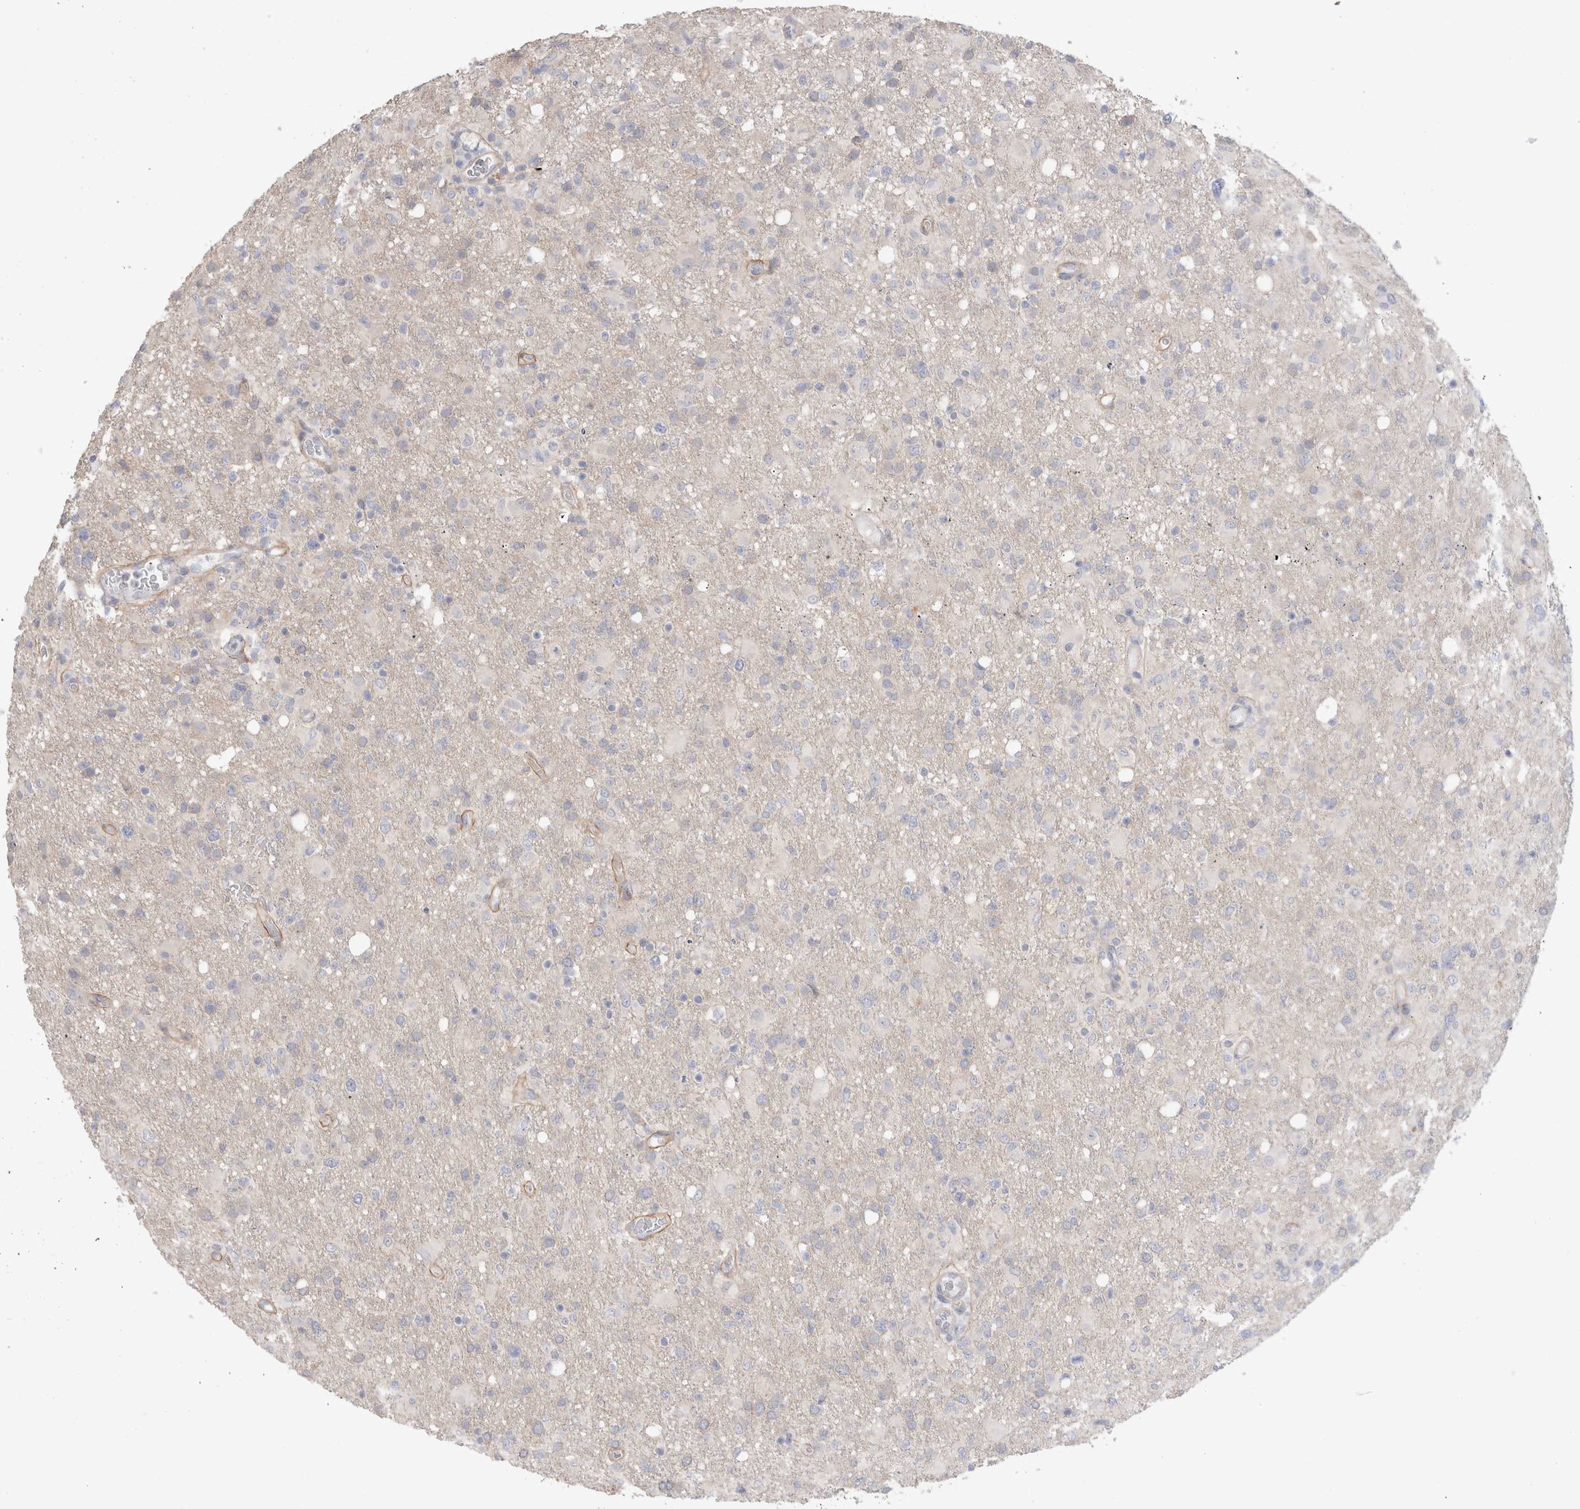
{"staining": {"intensity": "negative", "quantity": "none", "location": "none"}, "tissue": "glioma", "cell_type": "Tumor cells", "image_type": "cancer", "snomed": [{"axis": "morphology", "description": "Glioma, malignant, High grade"}, {"axis": "topography", "description": "Brain"}], "caption": "Immunohistochemical staining of human high-grade glioma (malignant) displays no significant staining in tumor cells.", "gene": "DMD", "patient": {"sex": "female", "age": 57}}